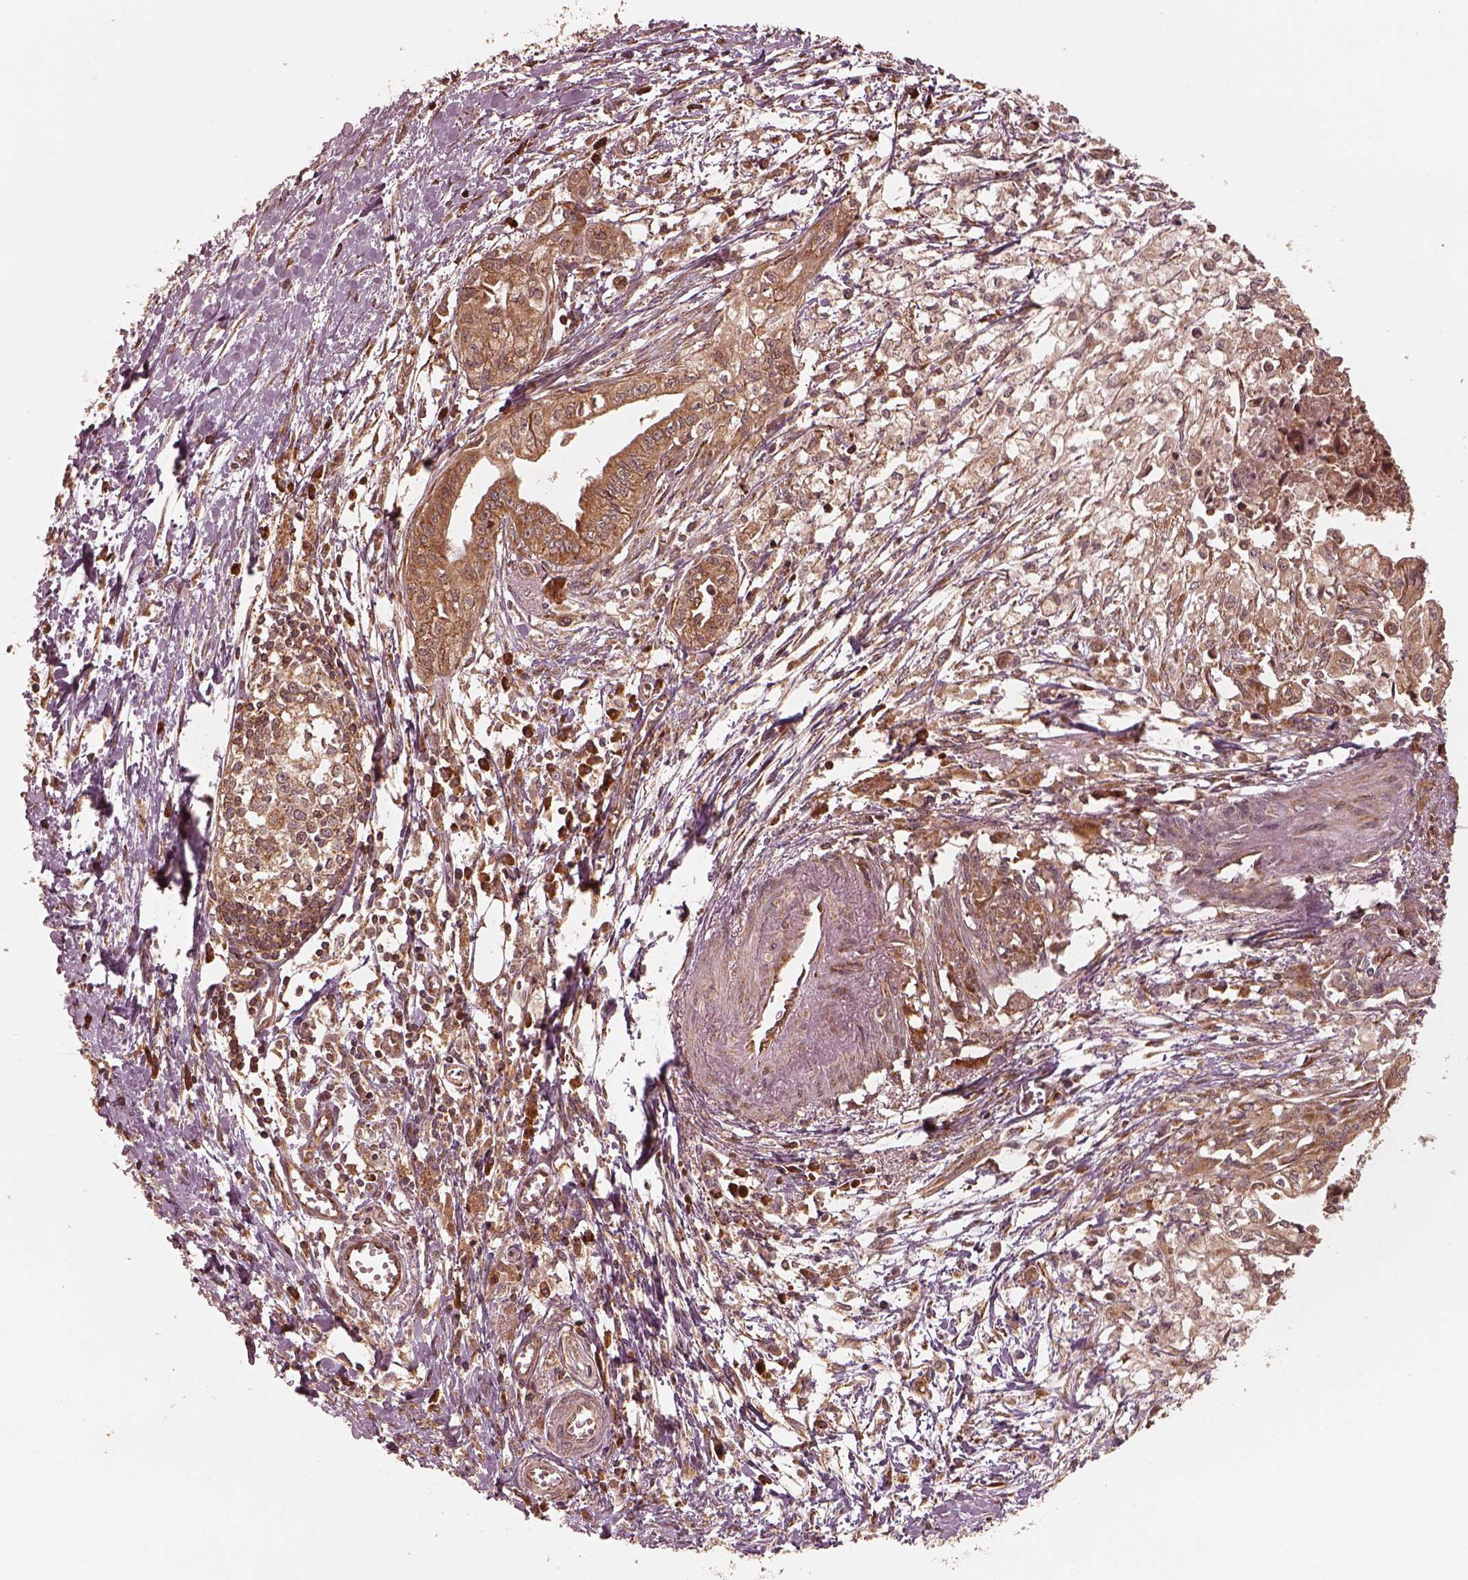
{"staining": {"intensity": "moderate", "quantity": "25%-75%", "location": "cytoplasmic/membranous"}, "tissue": "pancreatic cancer", "cell_type": "Tumor cells", "image_type": "cancer", "snomed": [{"axis": "morphology", "description": "Adenocarcinoma, NOS"}, {"axis": "topography", "description": "Pancreas"}], "caption": "Tumor cells demonstrate moderate cytoplasmic/membranous positivity in about 25%-75% of cells in pancreatic adenocarcinoma.", "gene": "DNAJC25", "patient": {"sex": "female", "age": 61}}